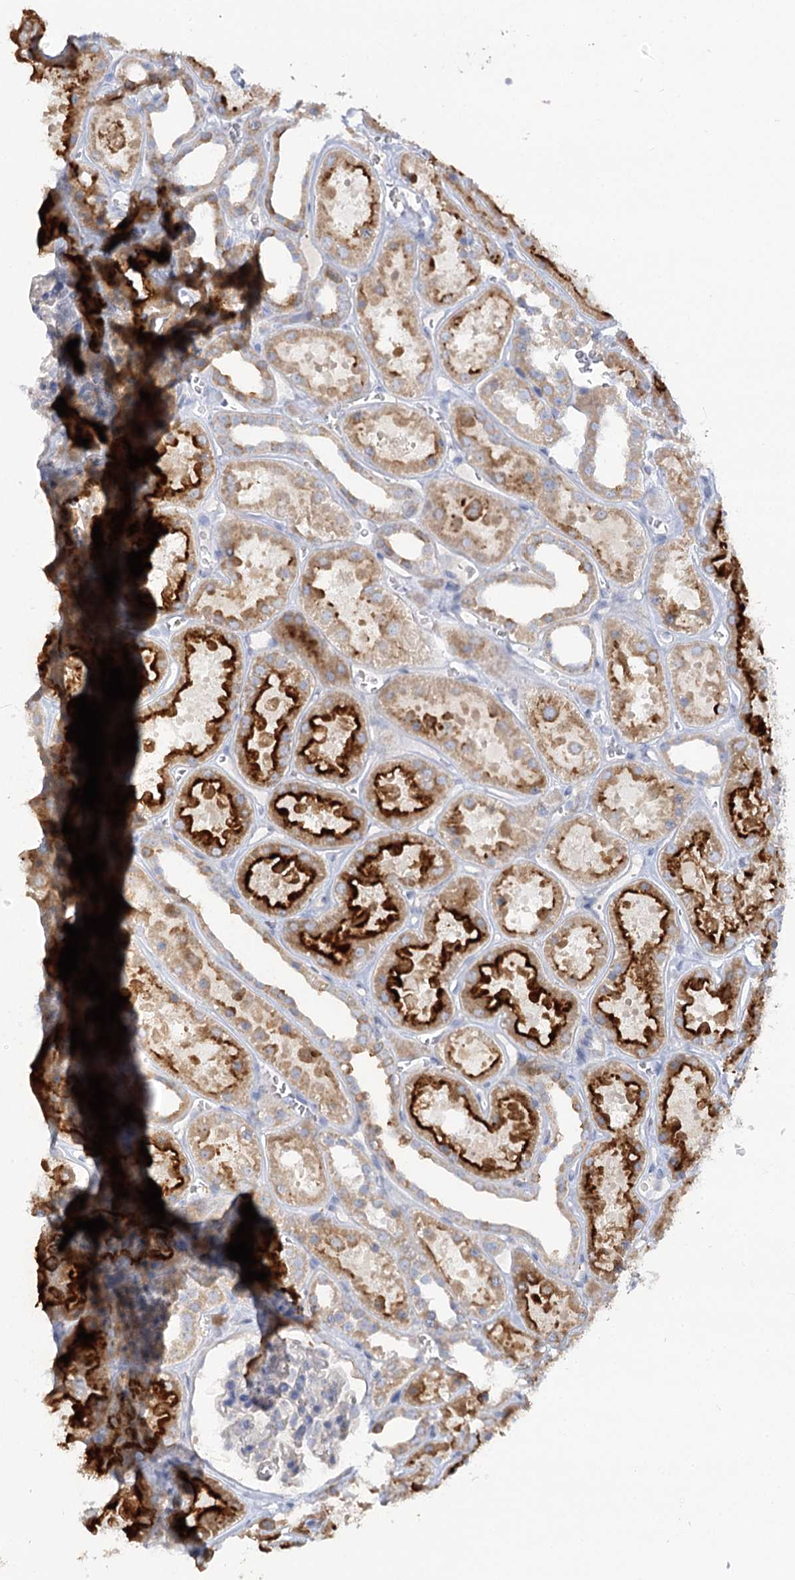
{"staining": {"intensity": "negative", "quantity": "none", "location": "none"}, "tissue": "kidney", "cell_type": "Cells in glomeruli", "image_type": "normal", "snomed": [{"axis": "morphology", "description": "Normal tissue, NOS"}, {"axis": "topography", "description": "Kidney"}], "caption": "DAB immunohistochemical staining of benign human kidney reveals no significant staining in cells in glomeruli. The staining is performed using DAB (3,3'-diaminobenzidine) brown chromogen with nuclei counter-stained in using hematoxylin.", "gene": "TMEM187", "patient": {"sex": "female", "age": 41}}